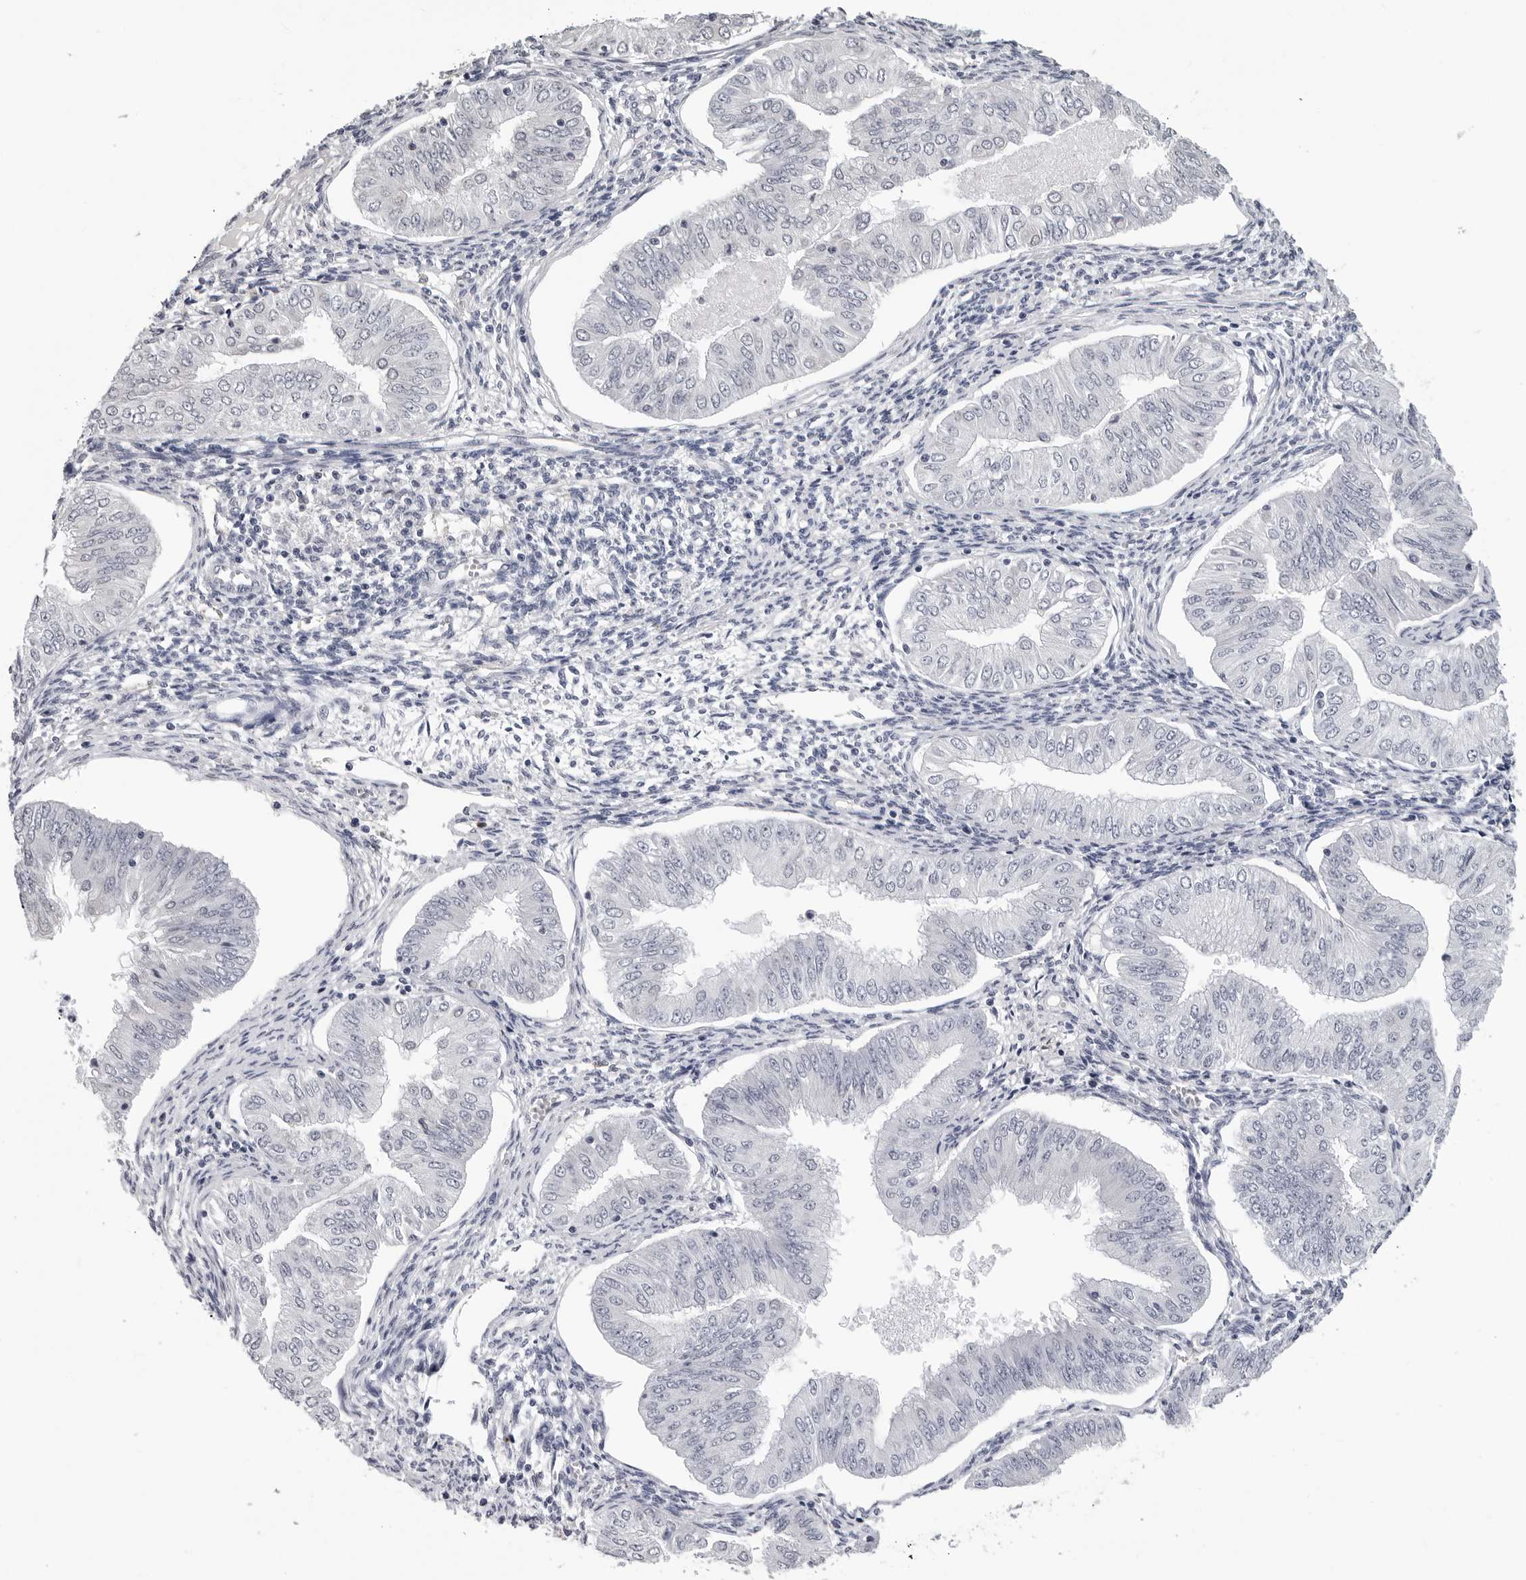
{"staining": {"intensity": "negative", "quantity": "none", "location": "none"}, "tissue": "endometrial cancer", "cell_type": "Tumor cells", "image_type": "cancer", "snomed": [{"axis": "morphology", "description": "Normal tissue, NOS"}, {"axis": "morphology", "description": "Adenocarcinoma, NOS"}, {"axis": "topography", "description": "Endometrium"}], "caption": "Tumor cells are negative for brown protein staining in endometrial adenocarcinoma.", "gene": "TRMT13", "patient": {"sex": "female", "age": 53}}